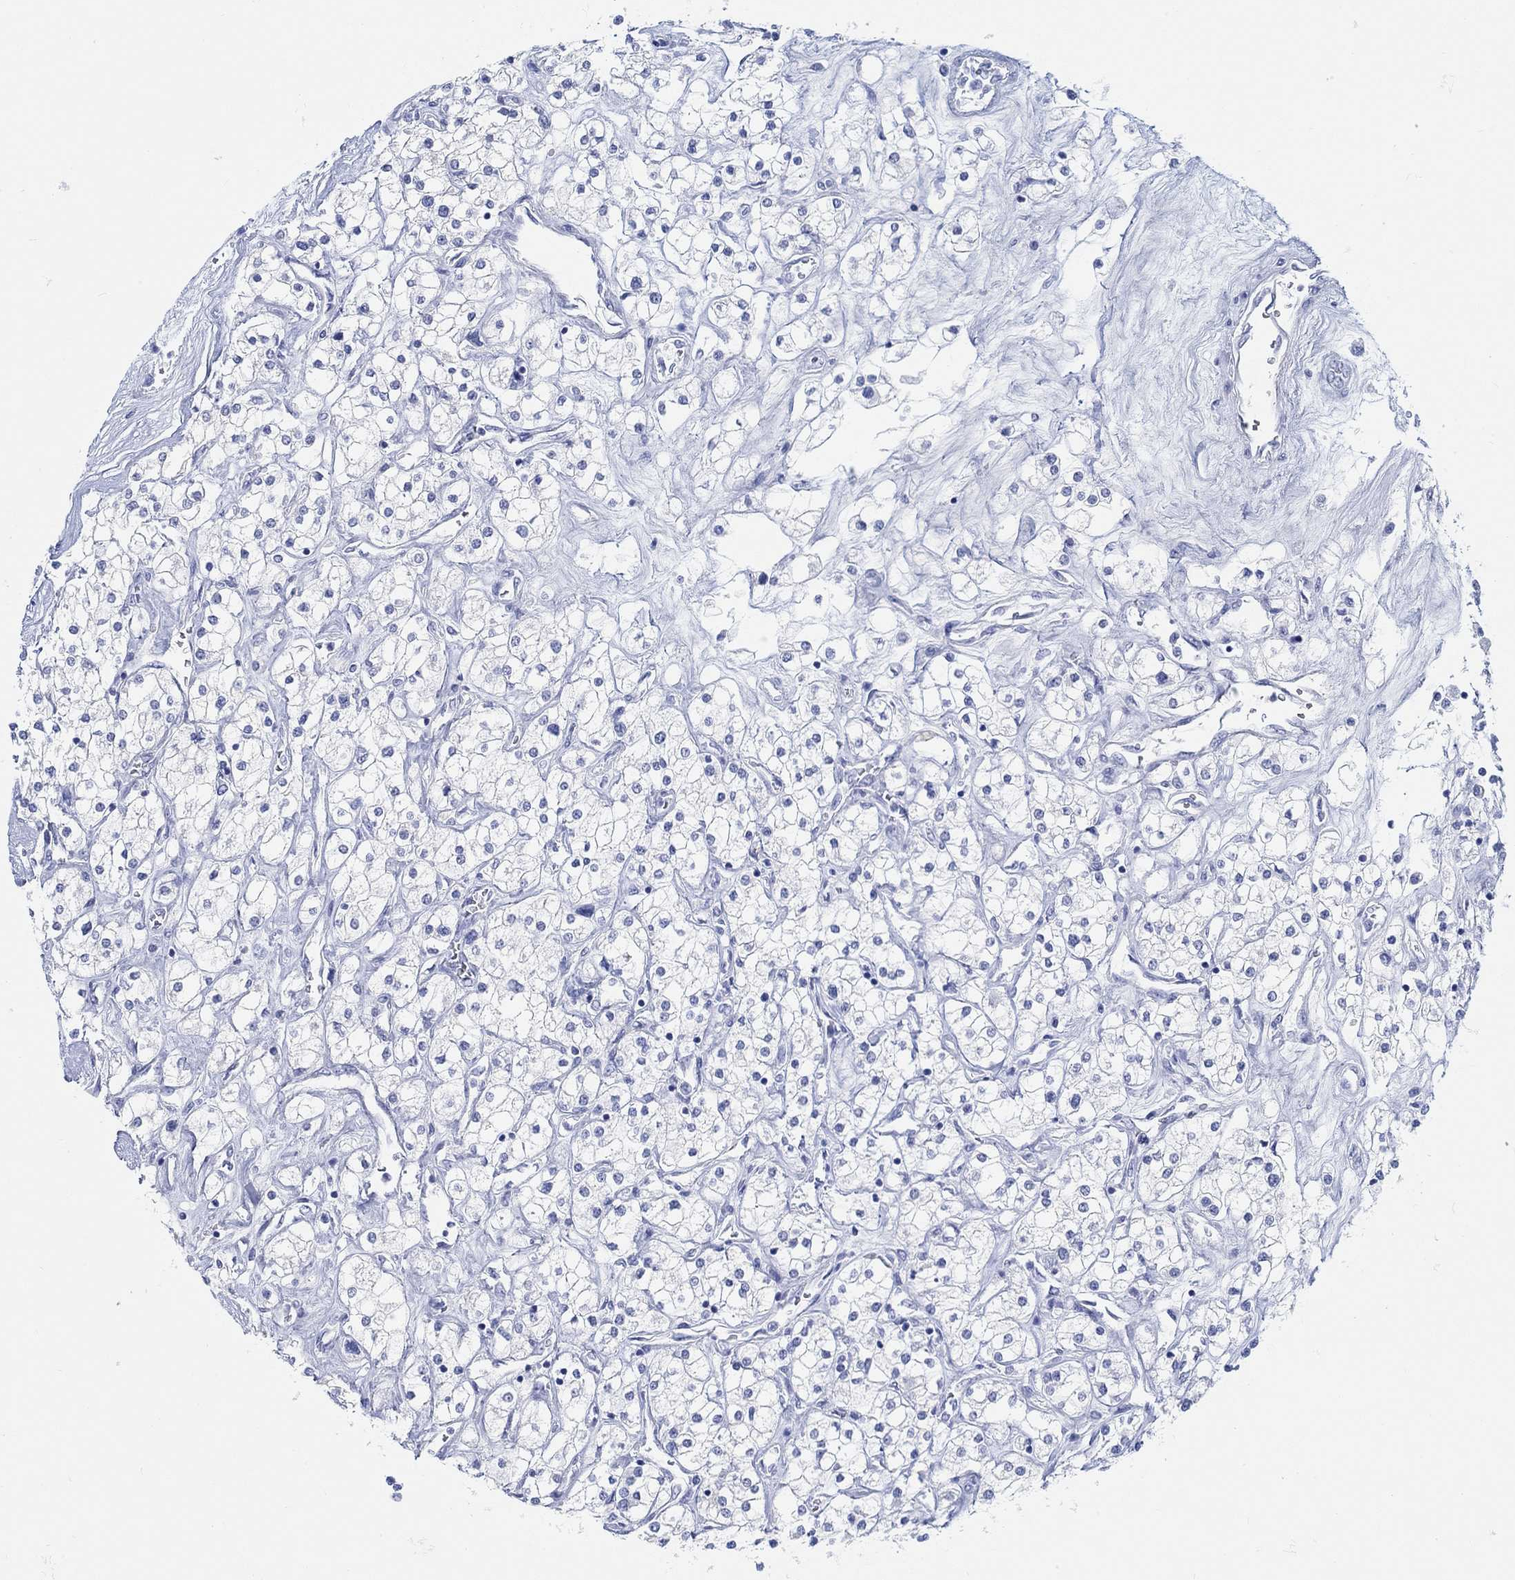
{"staining": {"intensity": "negative", "quantity": "none", "location": "none"}, "tissue": "renal cancer", "cell_type": "Tumor cells", "image_type": "cancer", "snomed": [{"axis": "morphology", "description": "Adenocarcinoma, NOS"}, {"axis": "topography", "description": "Kidney"}], "caption": "IHC image of human adenocarcinoma (renal) stained for a protein (brown), which exhibits no expression in tumor cells.", "gene": "AK8", "patient": {"sex": "male", "age": 80}}